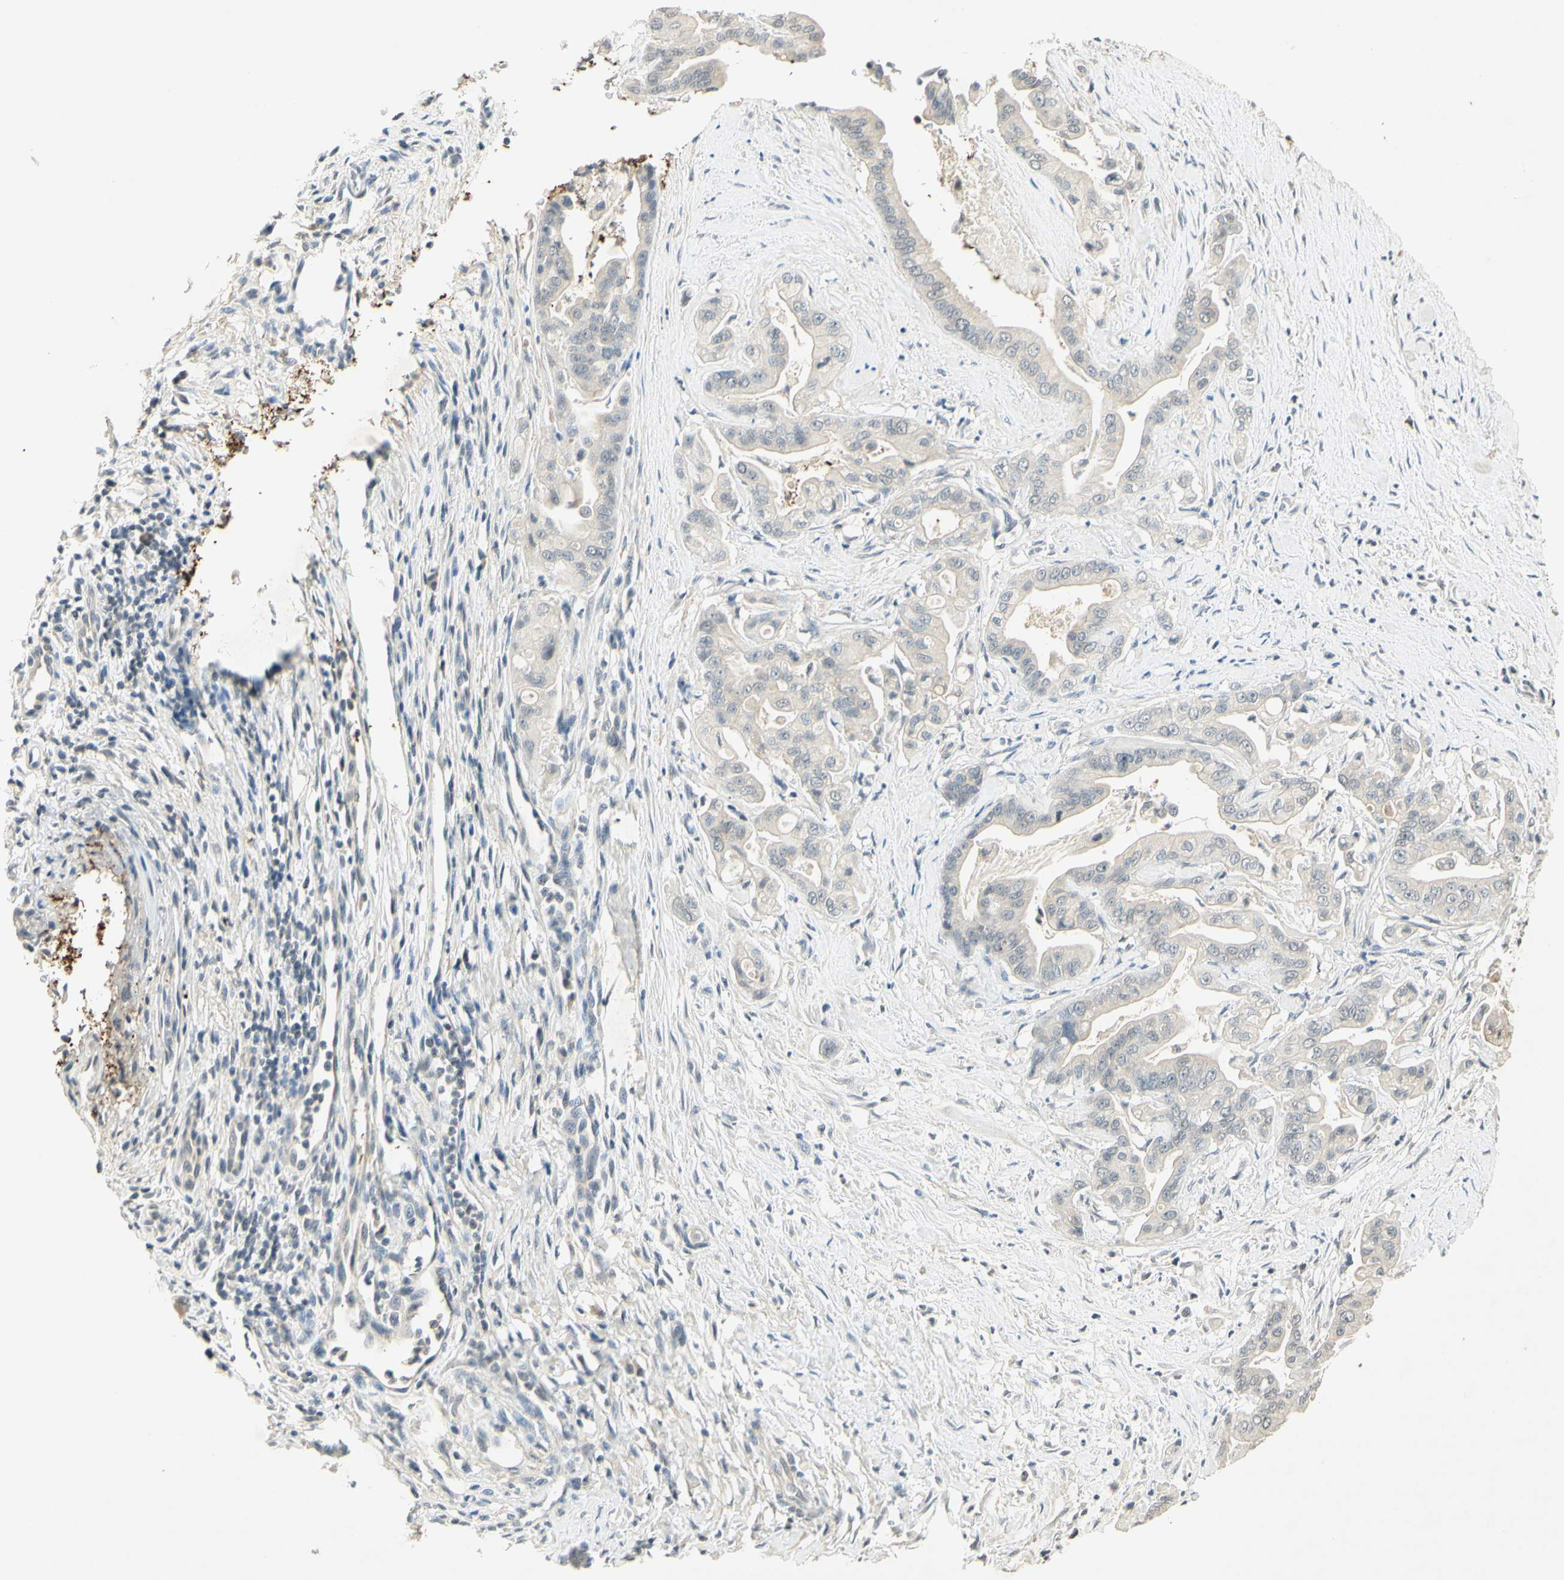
{"staining": {"intensity": "negative", "quantity": "none", "location": "none"}, "tissue": "pancreatic cancer", "cell_type": "Tumor cells", "image_type": "cancer", "snomed": [{"axis": "morphology", "description": "Adenocarcinoma, NOS"}, {"axis": "topography", "description": "Pancreas"}], "caption": "Human pancreatic adenocarcinoma stained for a protein using immunohistochemistry (IHC) demonstrates no expression in tumor cells.", "gene": "GLI1", "patient": {"sex": "female", "age": 75}}